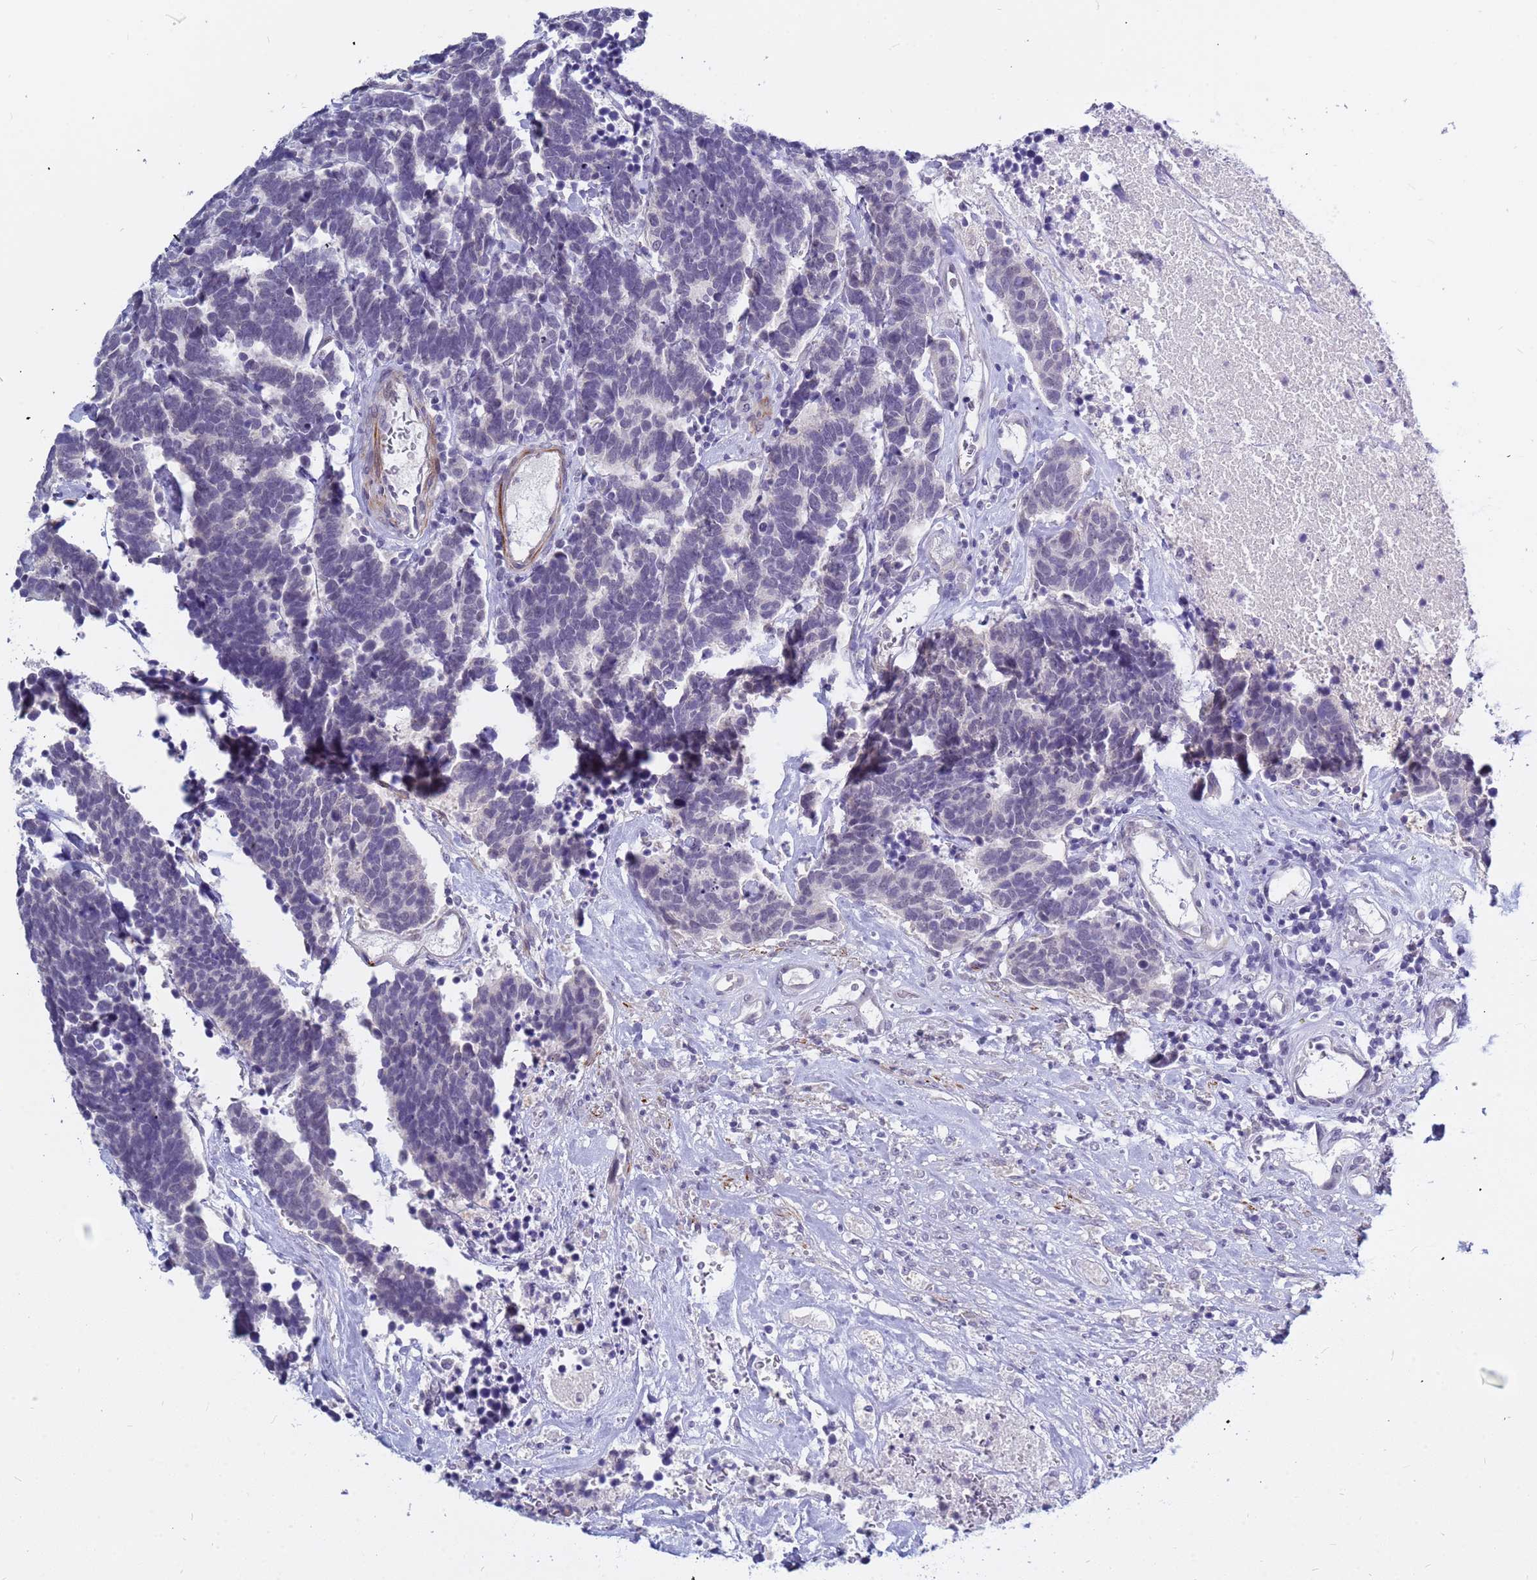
{"staining": {"intensity": "negative", "quantity": "none", "location": "none"}, "tissue": "carcinoid", "cell_type": "Tumor cells", "image_type": "cancer", "snomed": [{"axis": "morphology", "description": "Carcinoma, NOS"}, {"axis": "morphology", "description": "Carcinoid, malignant, NOS"}, {"axis": "topography", "description": "Urinary bladder"}], "caption": "An IHC histopathology image of carcinoid is shown. There is no staining in tumor cells of carcinoid.", "gene": "CXorf65", "patient": {"sex": "male", "age": 57}}